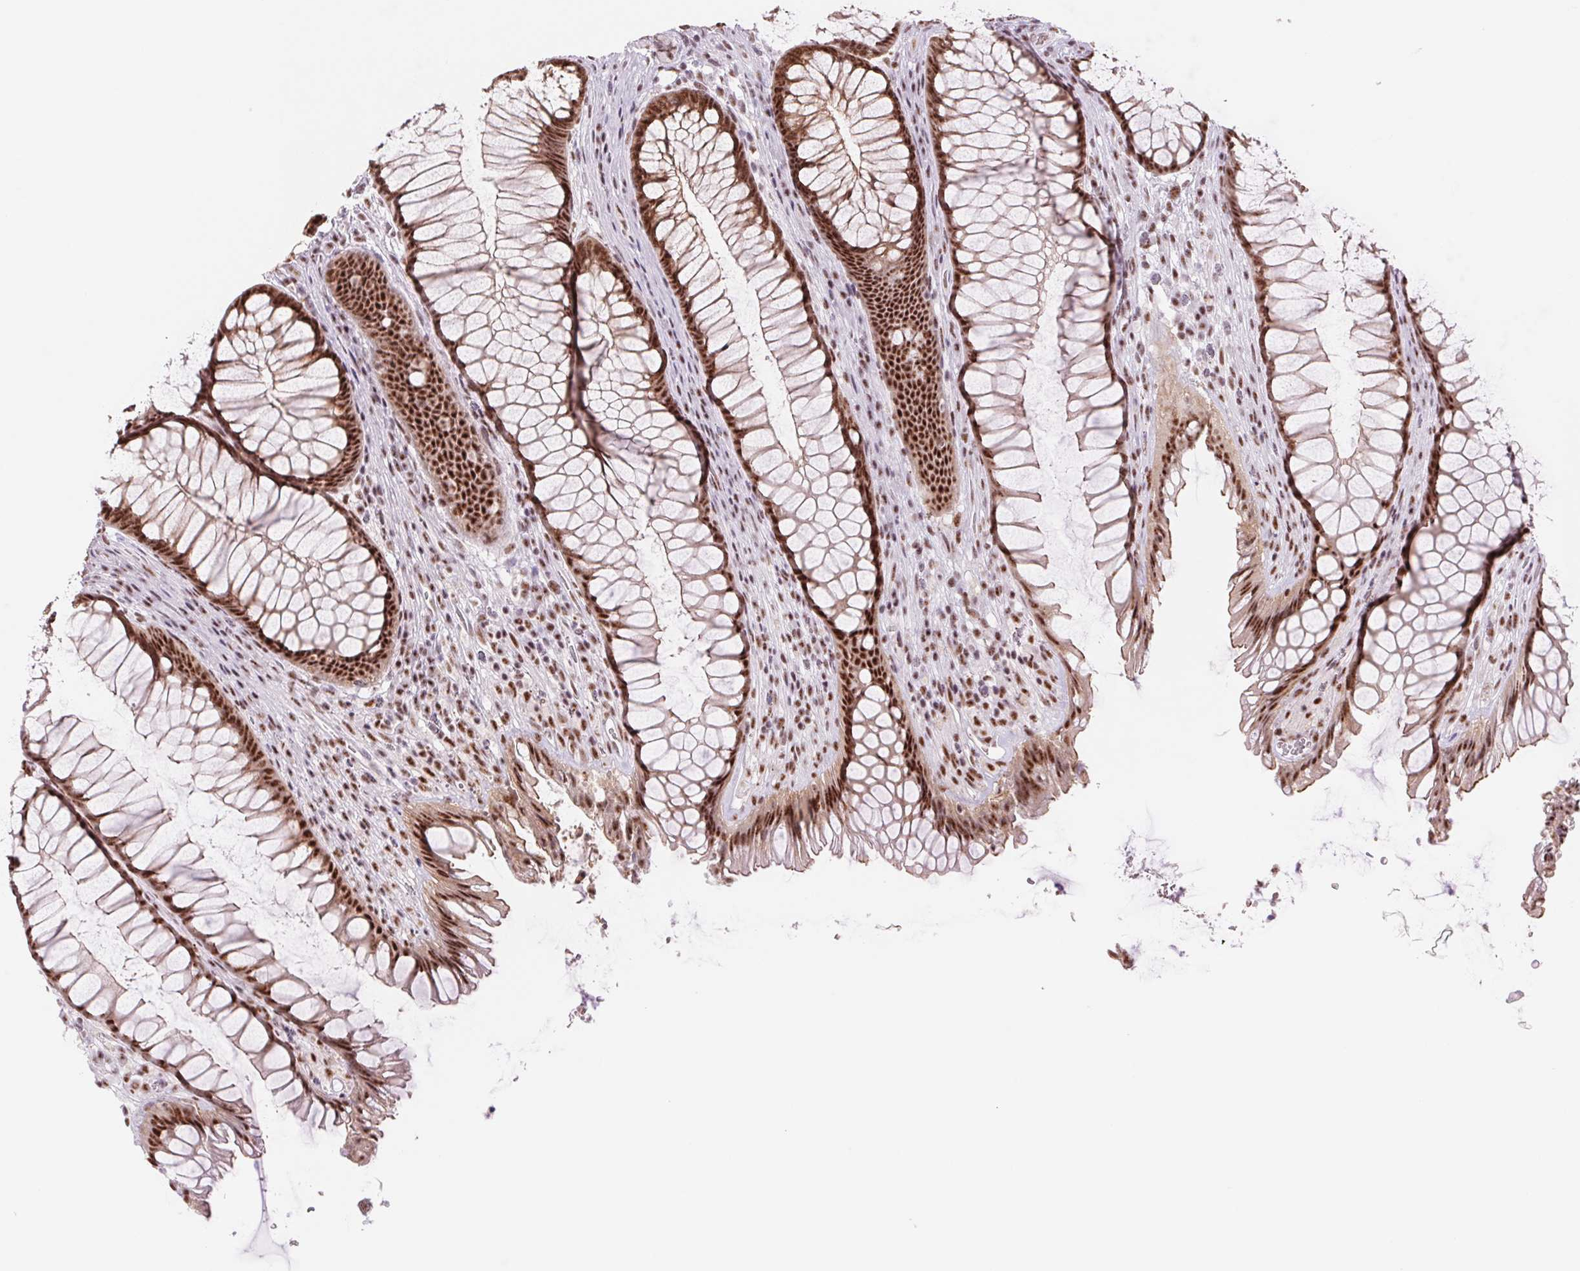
{"staining": {"intensity": "strong", "quantity": ">75%", "location": "cytoplasmic/membranous,nuclear"}, "tissue": "rectum", "cell_type": "Glandular cells", "image_type": "normal", "snomed": [{"axis": "morphology", "description": "Normal tissue, NOS"}, {"axis": "topography", "description": "Rectum"}], "caption": "An immunohistochemistry micrograph of normal tissue is shown. Protein staining in brown labels strong cytoplasmic/membranous,nuclear positivity in rectum within glandular cells. The protein of interest is stained brown, and the nuclei are stained in blue (DAB IHC with brightfield microscopy, high magnification).", "gene": "ZC3H14", "patient": {"sex": "male", "age": 53}}